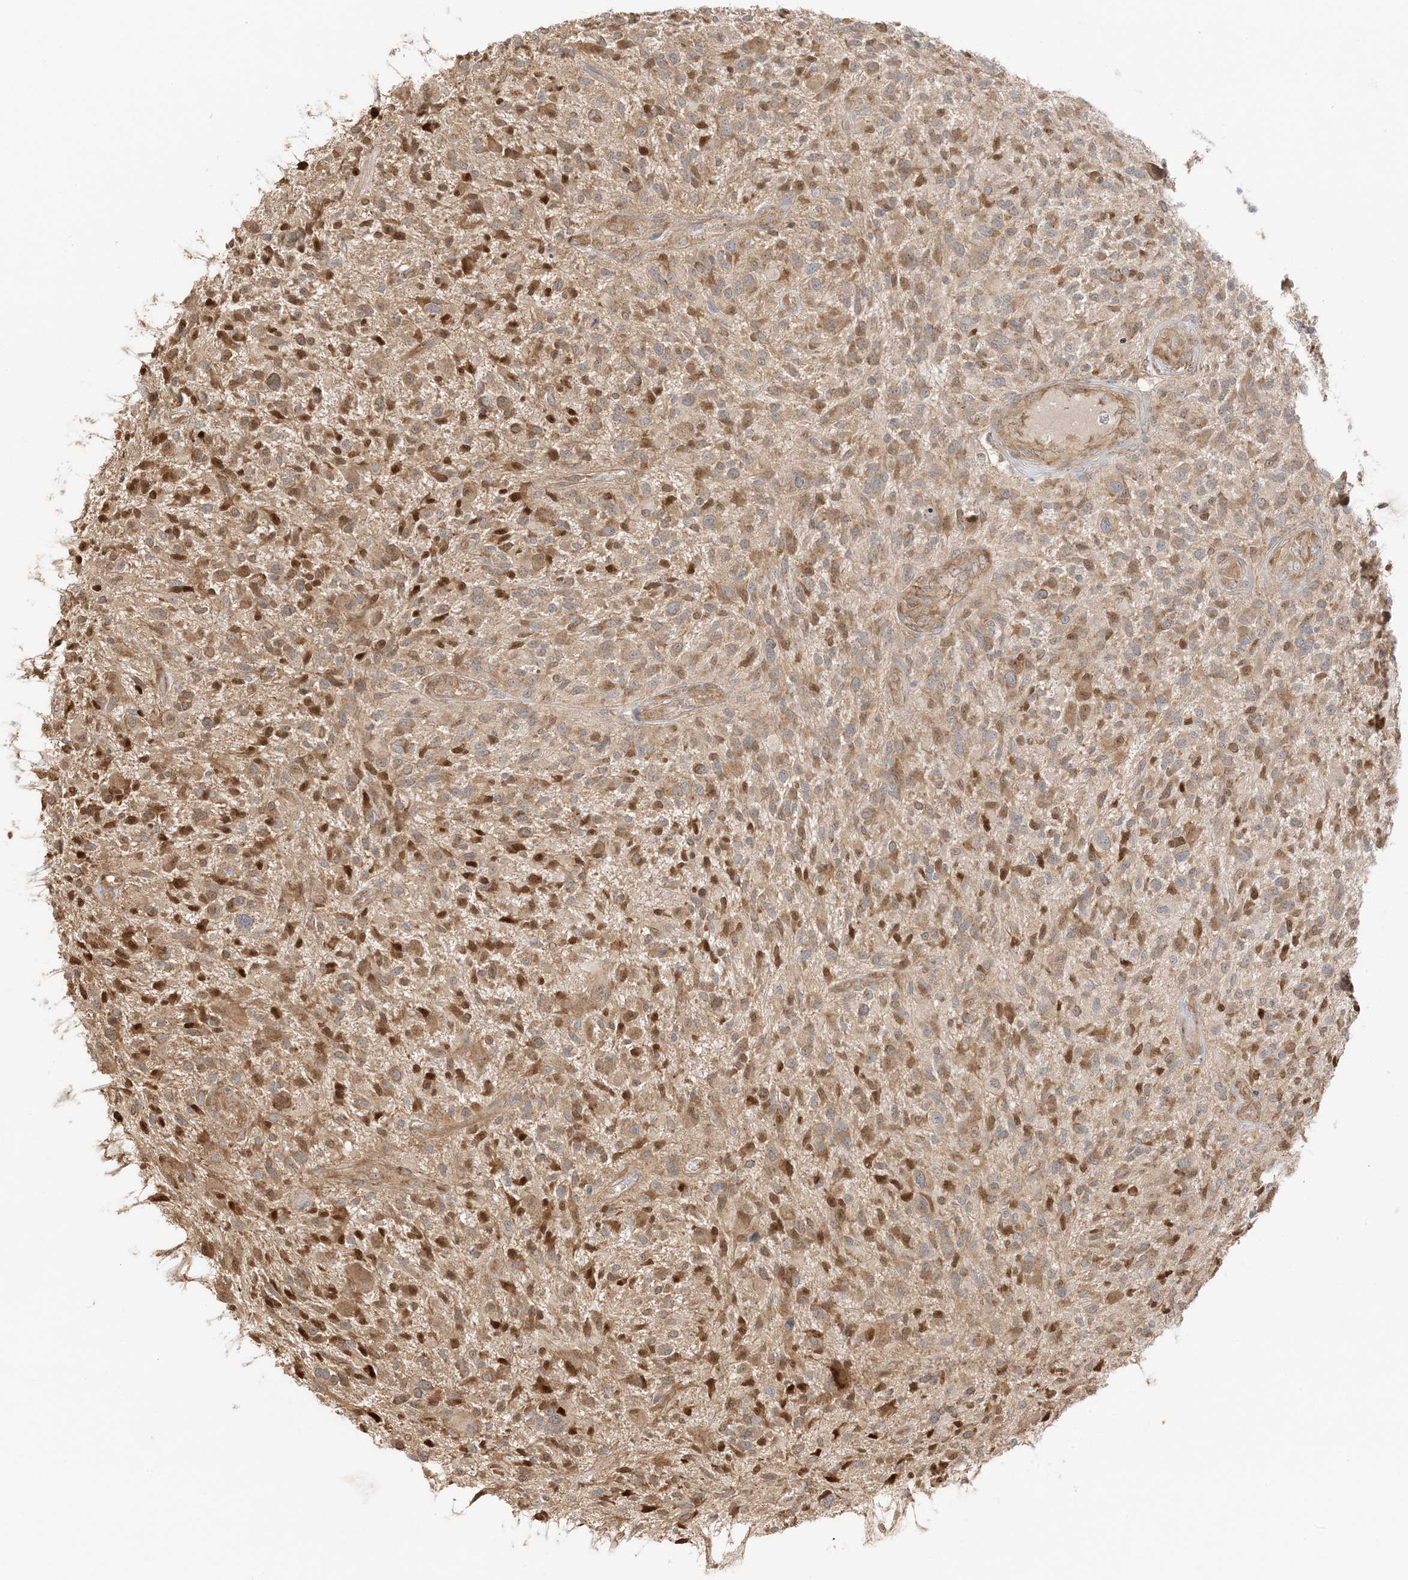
{"staining": {"intensity": "weak", "quantity": ">75%", "location": "cytoplasmic/membranous"}, "tissue": "glioma", "cell_type": "Tumor cells", "image_type": "cancer", "snomed": [{"axis": "morphology", "description": "Glioma, malignant, High grade"}, {"axis": "topography", "description": "Brain"}], "caption": "This photomicrograph demonstrates malignant high-grade glioma stained with IHC to label a protein in brown. The cytoplasmic/membranous of tumor cells show weak positivity for the protein. Nuclei are counter-stained blue.", "gene": "UBAP2L", "patient": {"sex": "male", "age": 47}}